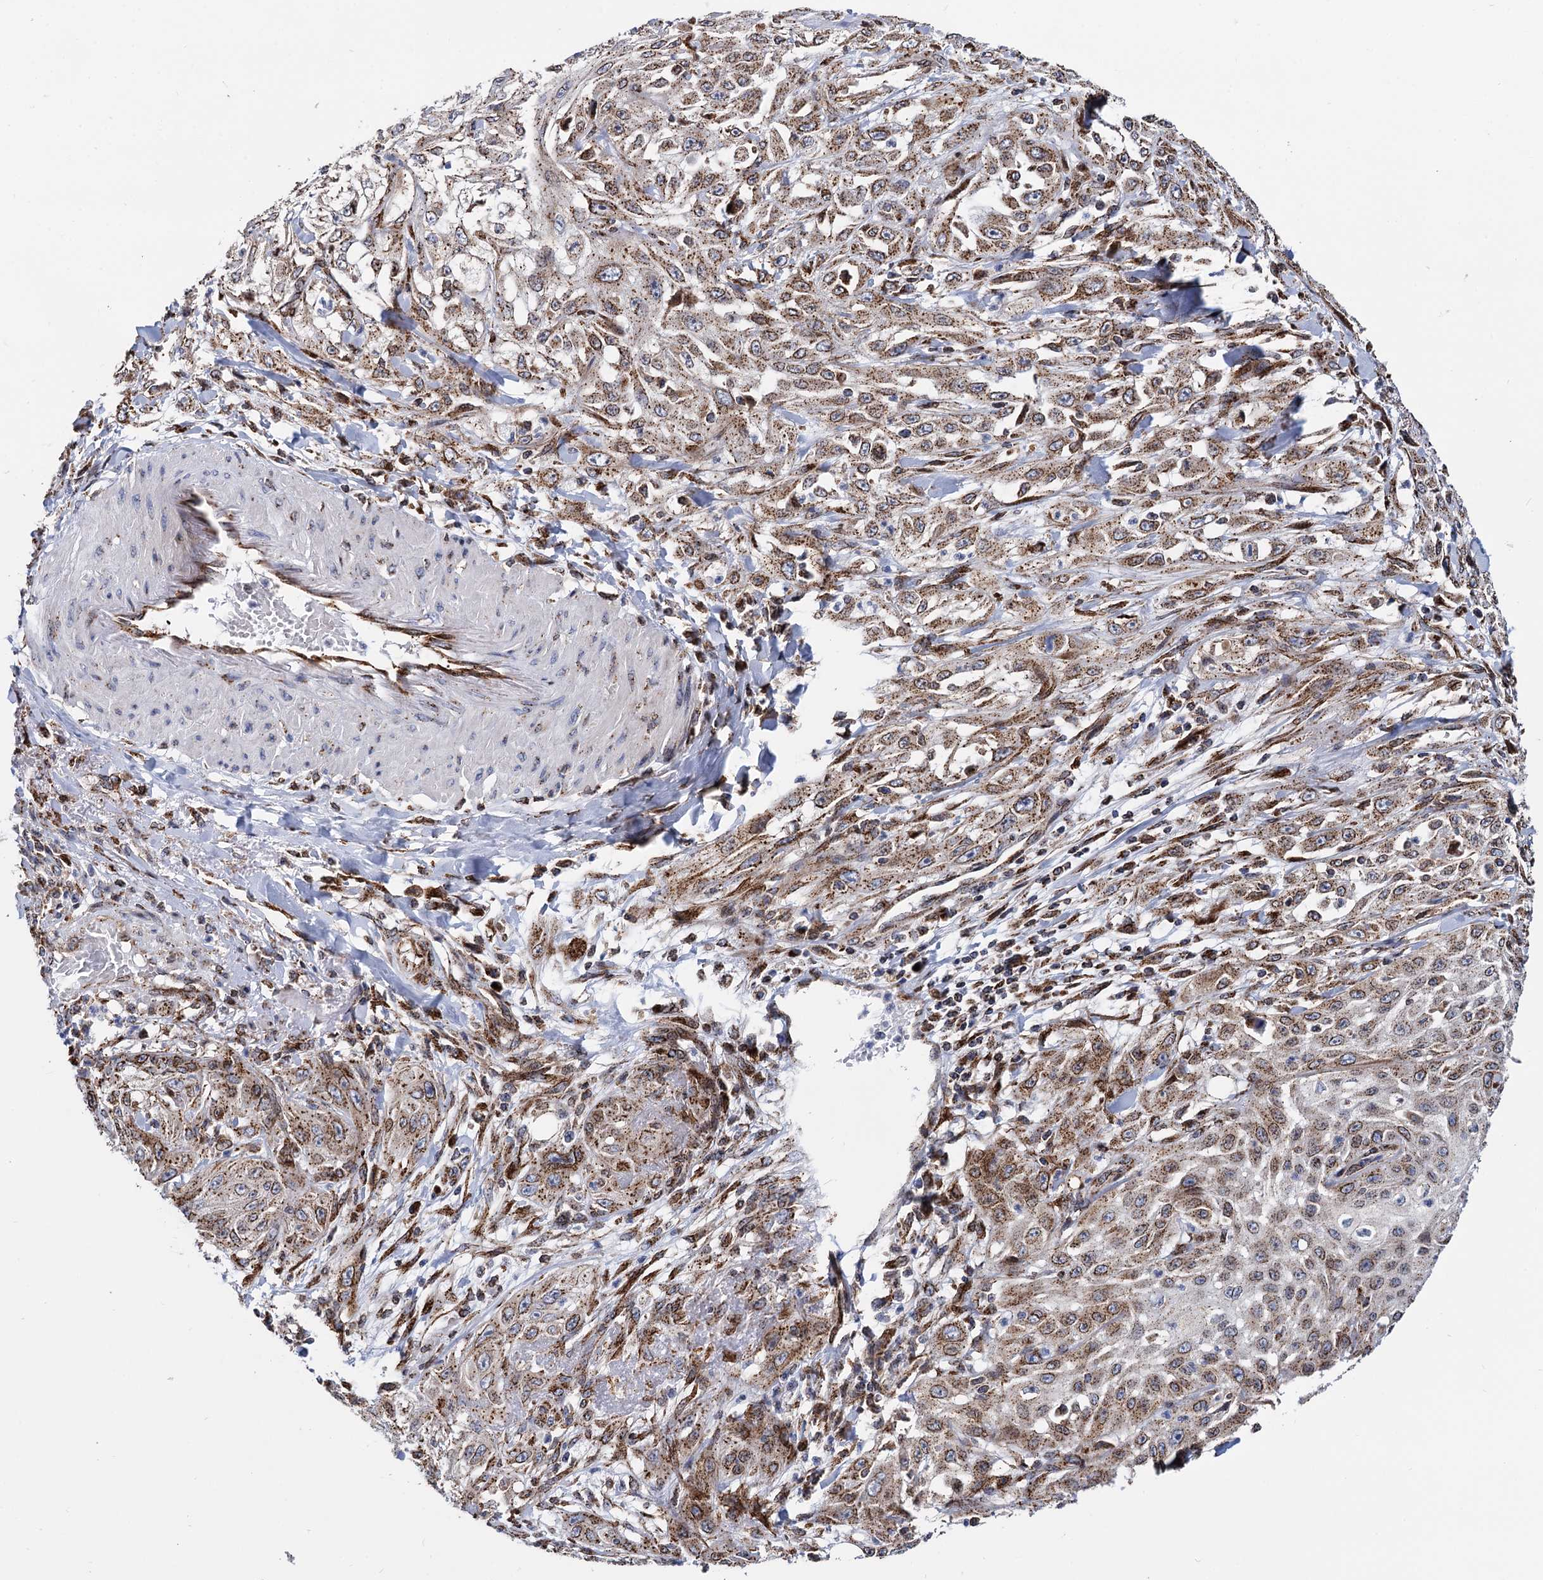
{"staining": {"intensity": "moderate", "quantity": ">75%", "location": "cytoplasmic/membranous"}, "tissue": "skin cancer", "cell_type": "Tumor cells", "image_type": "cancer", "snomed": [{"axis": "morphology", "description": "Squamous cell carcinoma, NOS"}, {"axis": "morphology", "description": "Squamous cell carcinoma, metastatic, NOS"}, {"axis": "topography", "description": "Skin"}, {"axis": "topography", "description": "Lymph node"}], "caption": "Skin cancer (metastatic squamous cell carcinoma) stained for a protein (brown) exhibits moderate cytoplasmic/membranous positive expression in about >75% of tumor cells.", "gene": "SUPT20H", "patient": {"sex": "male", "age": 75}}